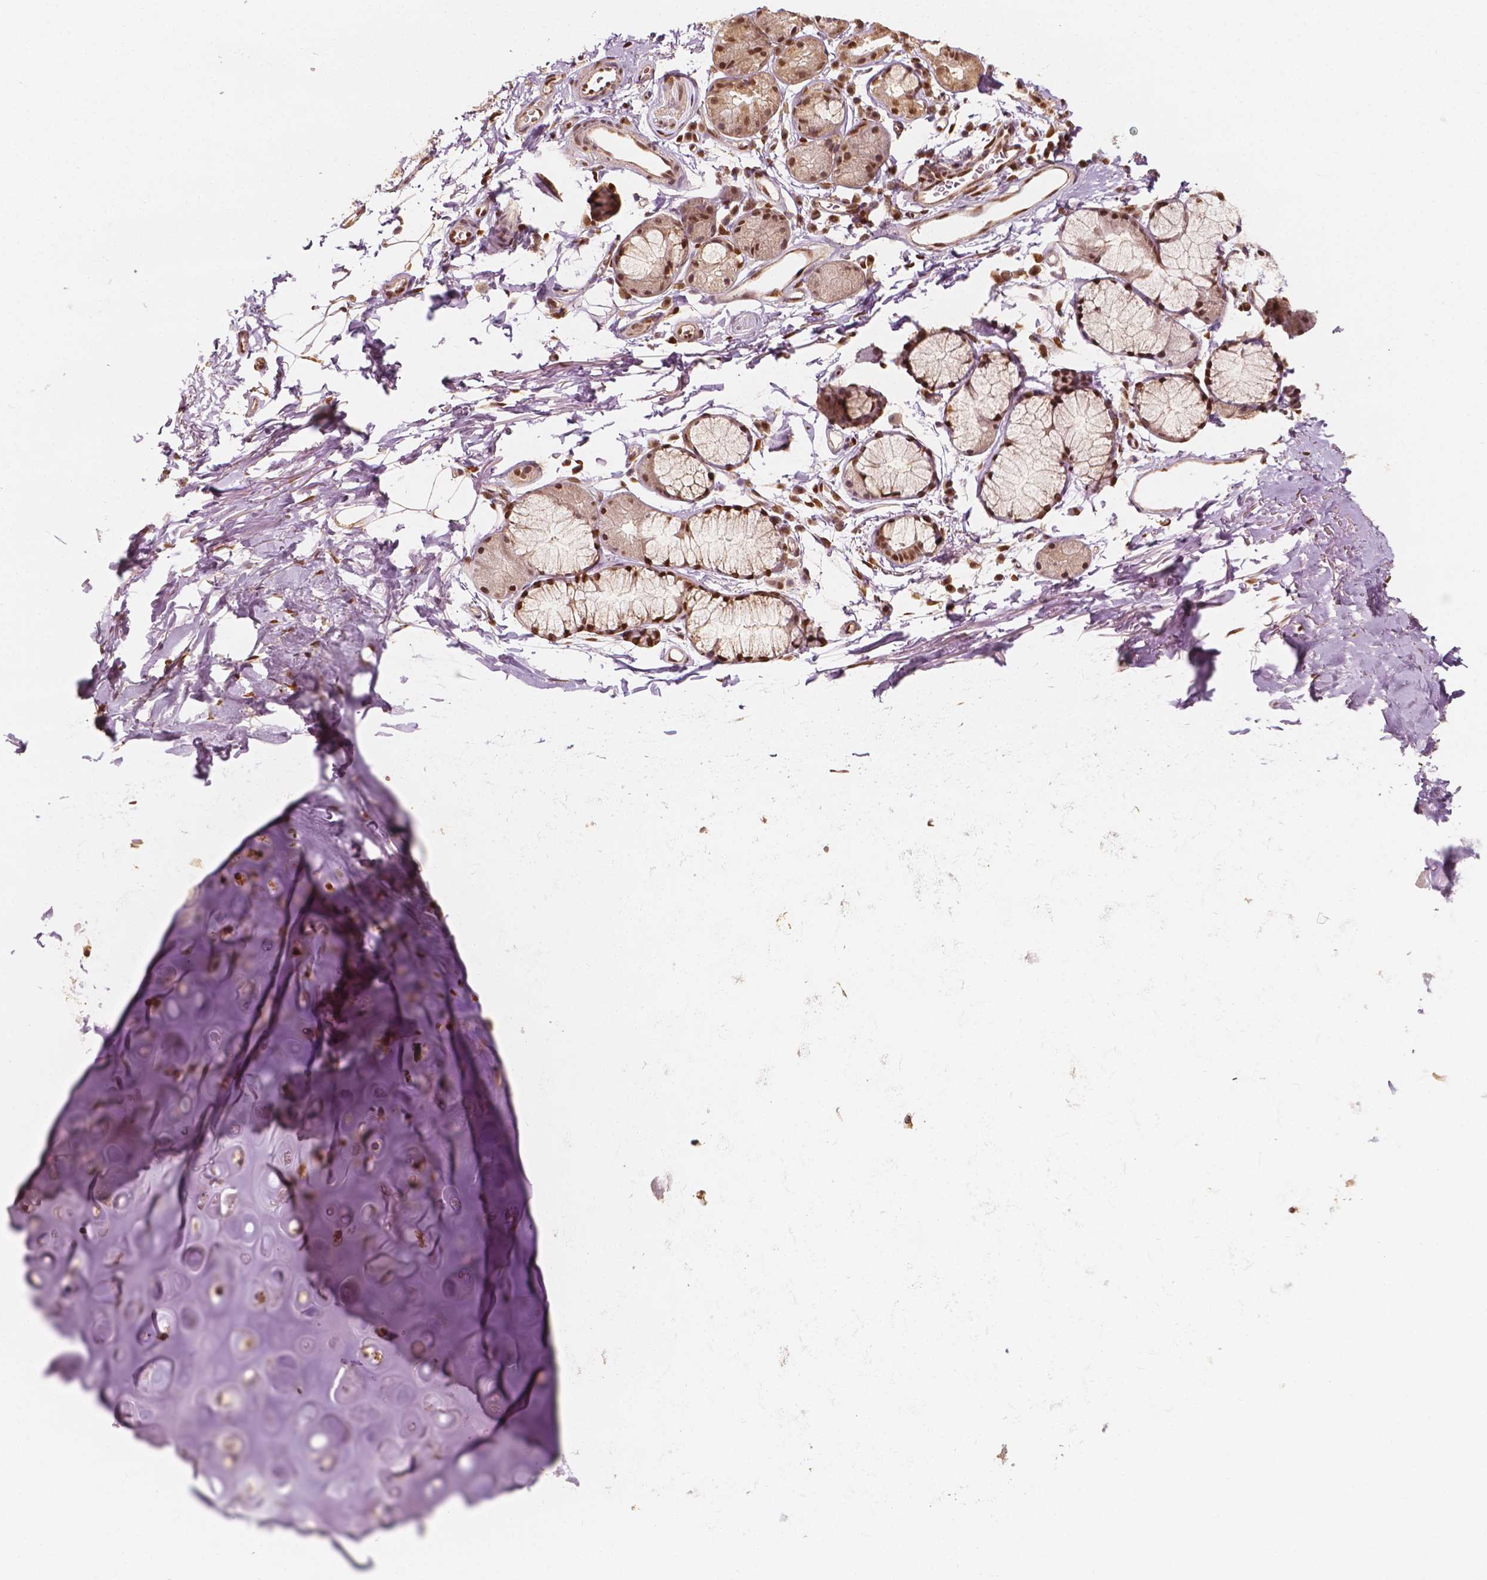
{"staining": {"intensity": "moderate", "quantity": "25%-75%", "location": "cytoplasmic/membranous,nuclear"}, "tissue": "adipose tissue", "cell_type": "Adipocytes", "image_type": "normal", "snomed": [{"axis": "morphology", "description": "Normal tissue, NOS"}, {"axis": "topography", "description": "Cartilage tissue"}, {"axis": "topography", "description": "Bronchus"}], "caption": "Immunohistochemistry of benign human adipose tissue reveals medium levels of moderate cytoplasmic/membranous,nuclear staining in about 25%-75% of adipocytes.", "gene": "TBC1D17", "patient": {"sex": "female", "age": 79}}